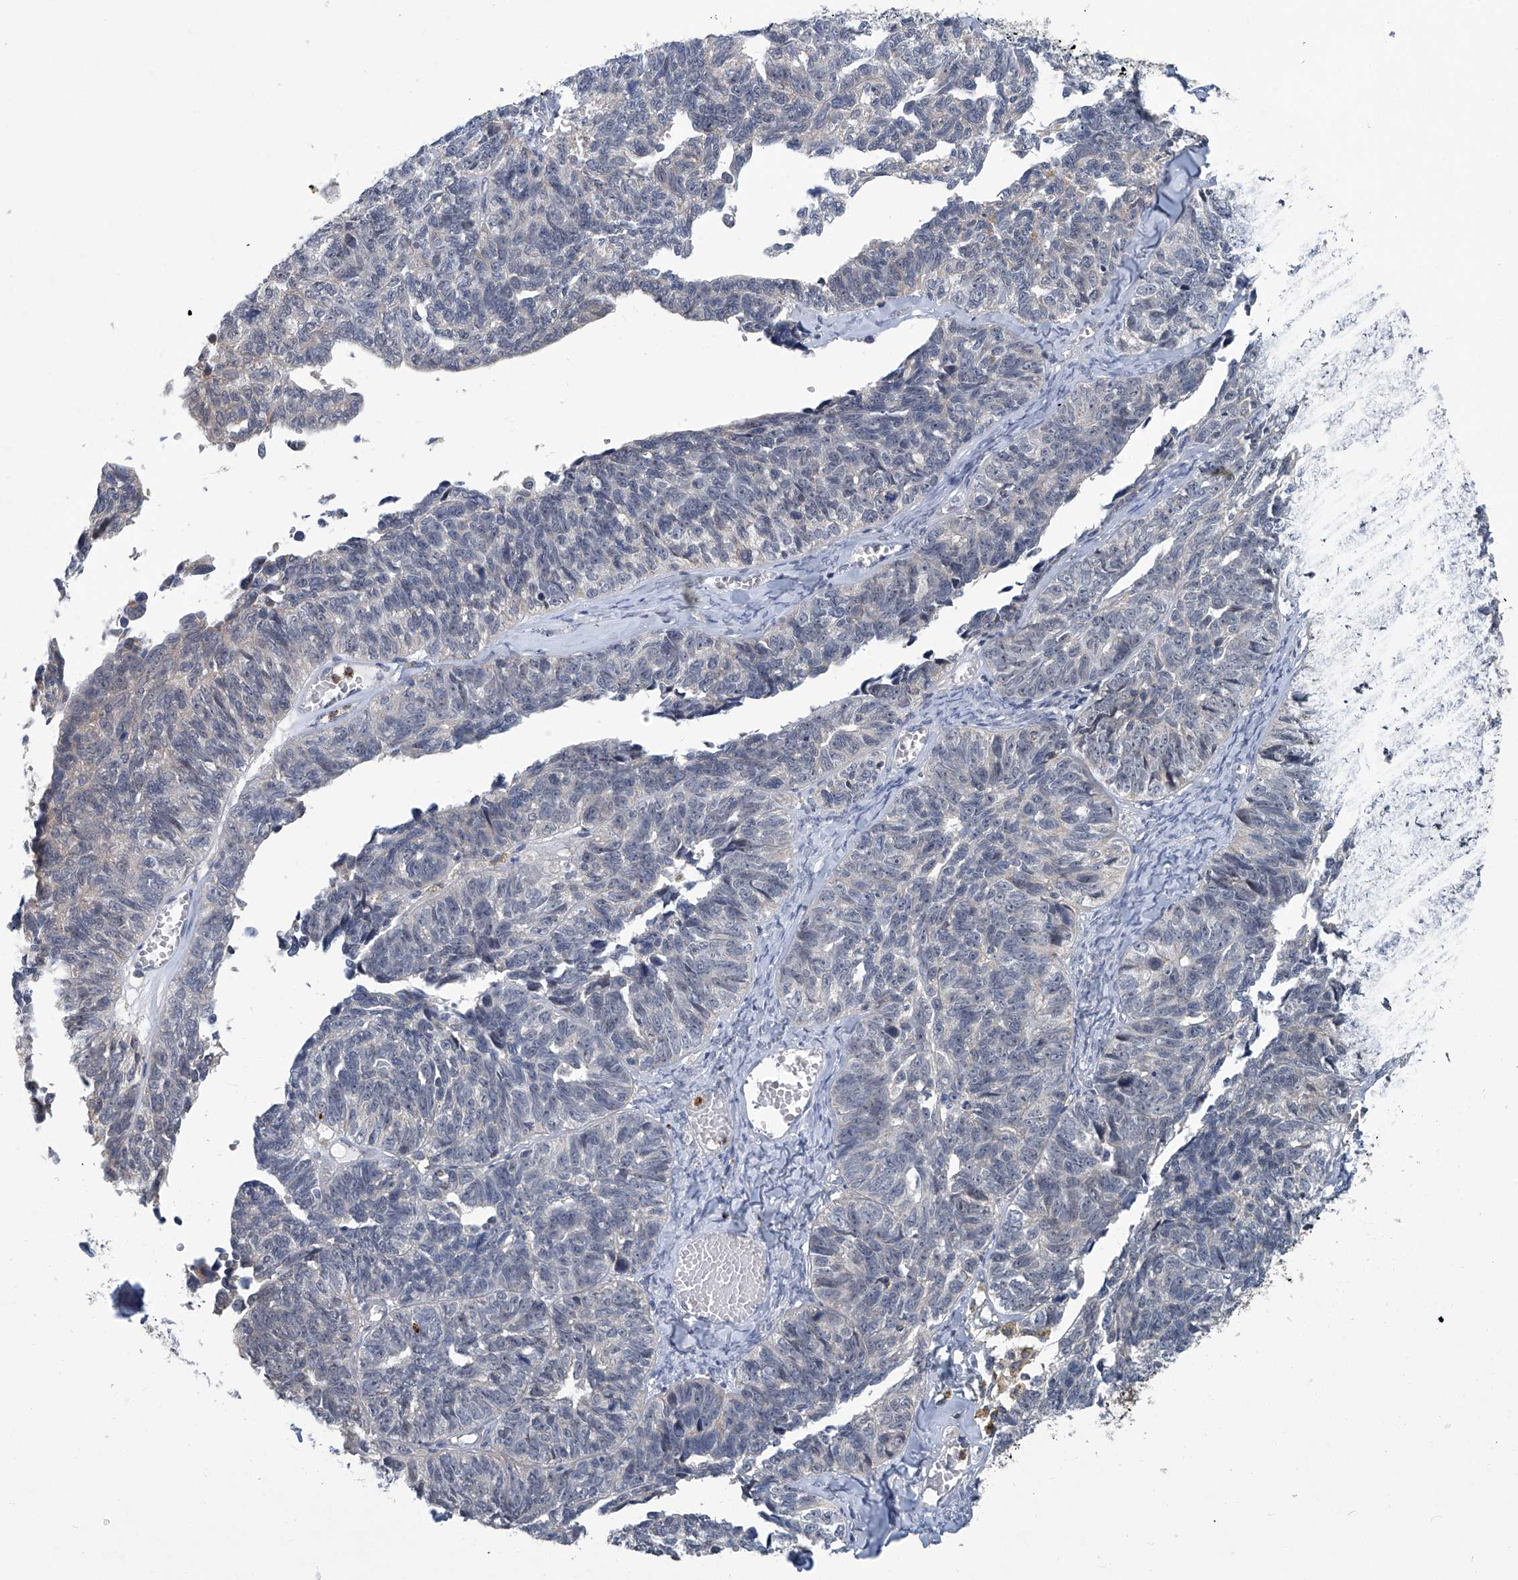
{"staining": {"intensity": "negative", "quantity": "none", "location": "none"}, "tissue": "ovarian cancer", "cell_type": "Tumor cells", "image_type": "cancer", "snomed": [{"axis": "morphology", "description": "Cystadenocarcinoma, serous, NOS"}, {"axis": "topography", "description": "Ovary"}], "caption": "Ovarian cancer was stained to show a protein in brown. There is no significant positivity in tumor cells.", "gene": "AKNAD1", "patient": {"sex": "female", "age": 79}}